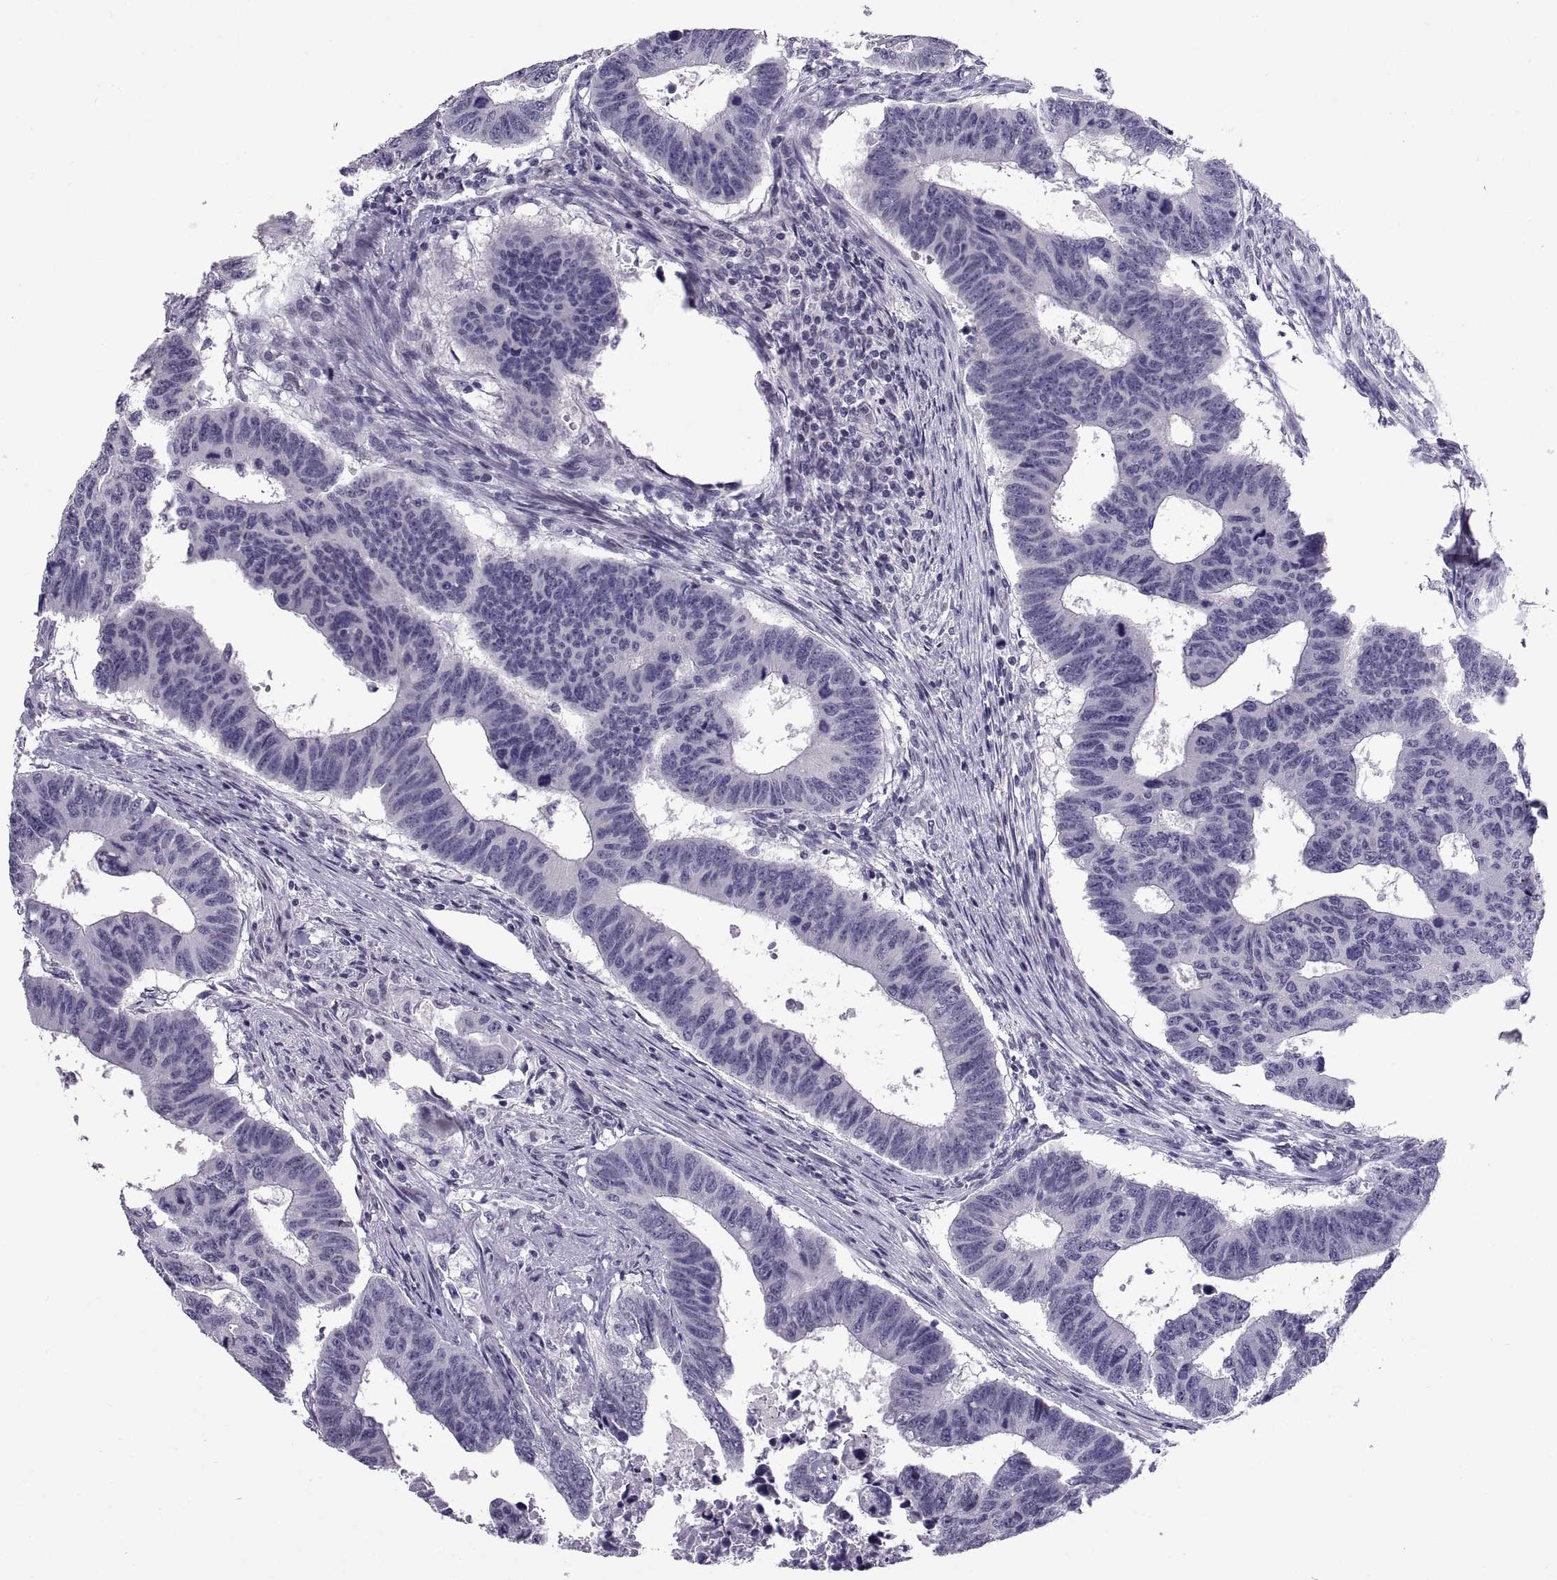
{"staining": {"intensity": "negative", "quantity": "none", "location": "none"}, "tissue": "colorectal cancer", "cell_type": "Tumor cells", "image_type": "cancer", "snomed": [{"axis": "morphology", "description": "Adenocarcinoma, NOS"}, {"axis": "topography", "description": "Rectum"}], "caption": "This is an IHC image of human colorectal cancer (adenocarcinoma). There is no staining in tumor cells.", "gene": "KRT77", "patient": {"sex": "female", "age": 85}}